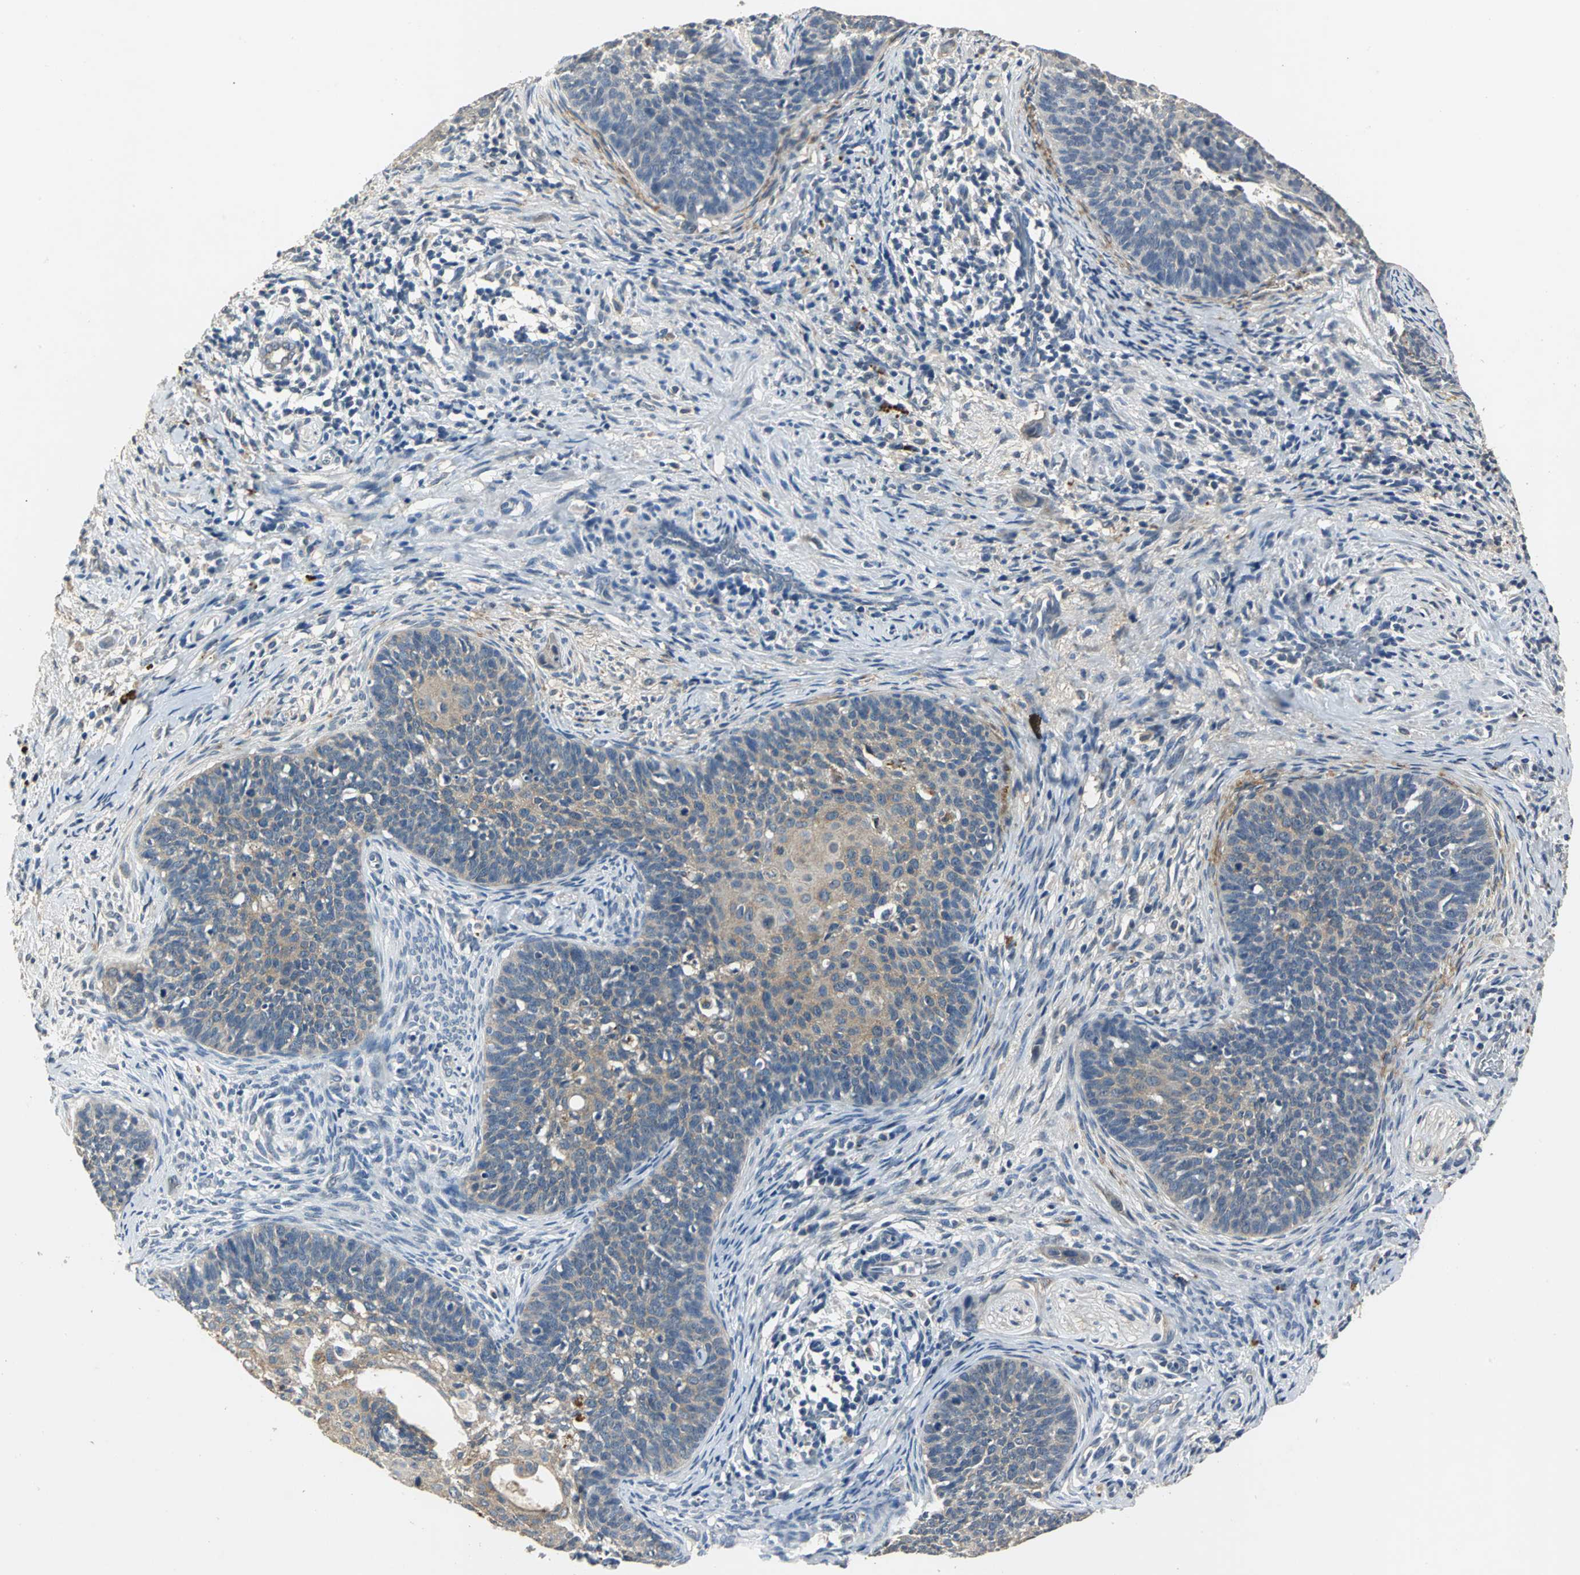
{"staining": {"intensity": "moderate", "quantity": ">75%", "location": "cytoplasmic/membranous"}, "tissue": "cervical cancer", "cell_type": "Tumor cells", "image_type": "cancer", "snomed": [{"axis": "morphology", "description": "Squamous cell carcinoma, NOS"}, {"axis": "topography", "description": "Cervix"}], "caption": "Immunohistochemistry (IHC) of cervical squamous cell carcinoma reveals medium levels of moderate cytoplasmic/membranous positivity in about >75% of tumor cells. (Stains: DAB (3,3'-diaminobenzidine) in brown, nuclei in blue, Microscopy: brightfield microscopy at high magnification).", "gene": "OCLN", "patient": {"sex": "female", "age": 33}}